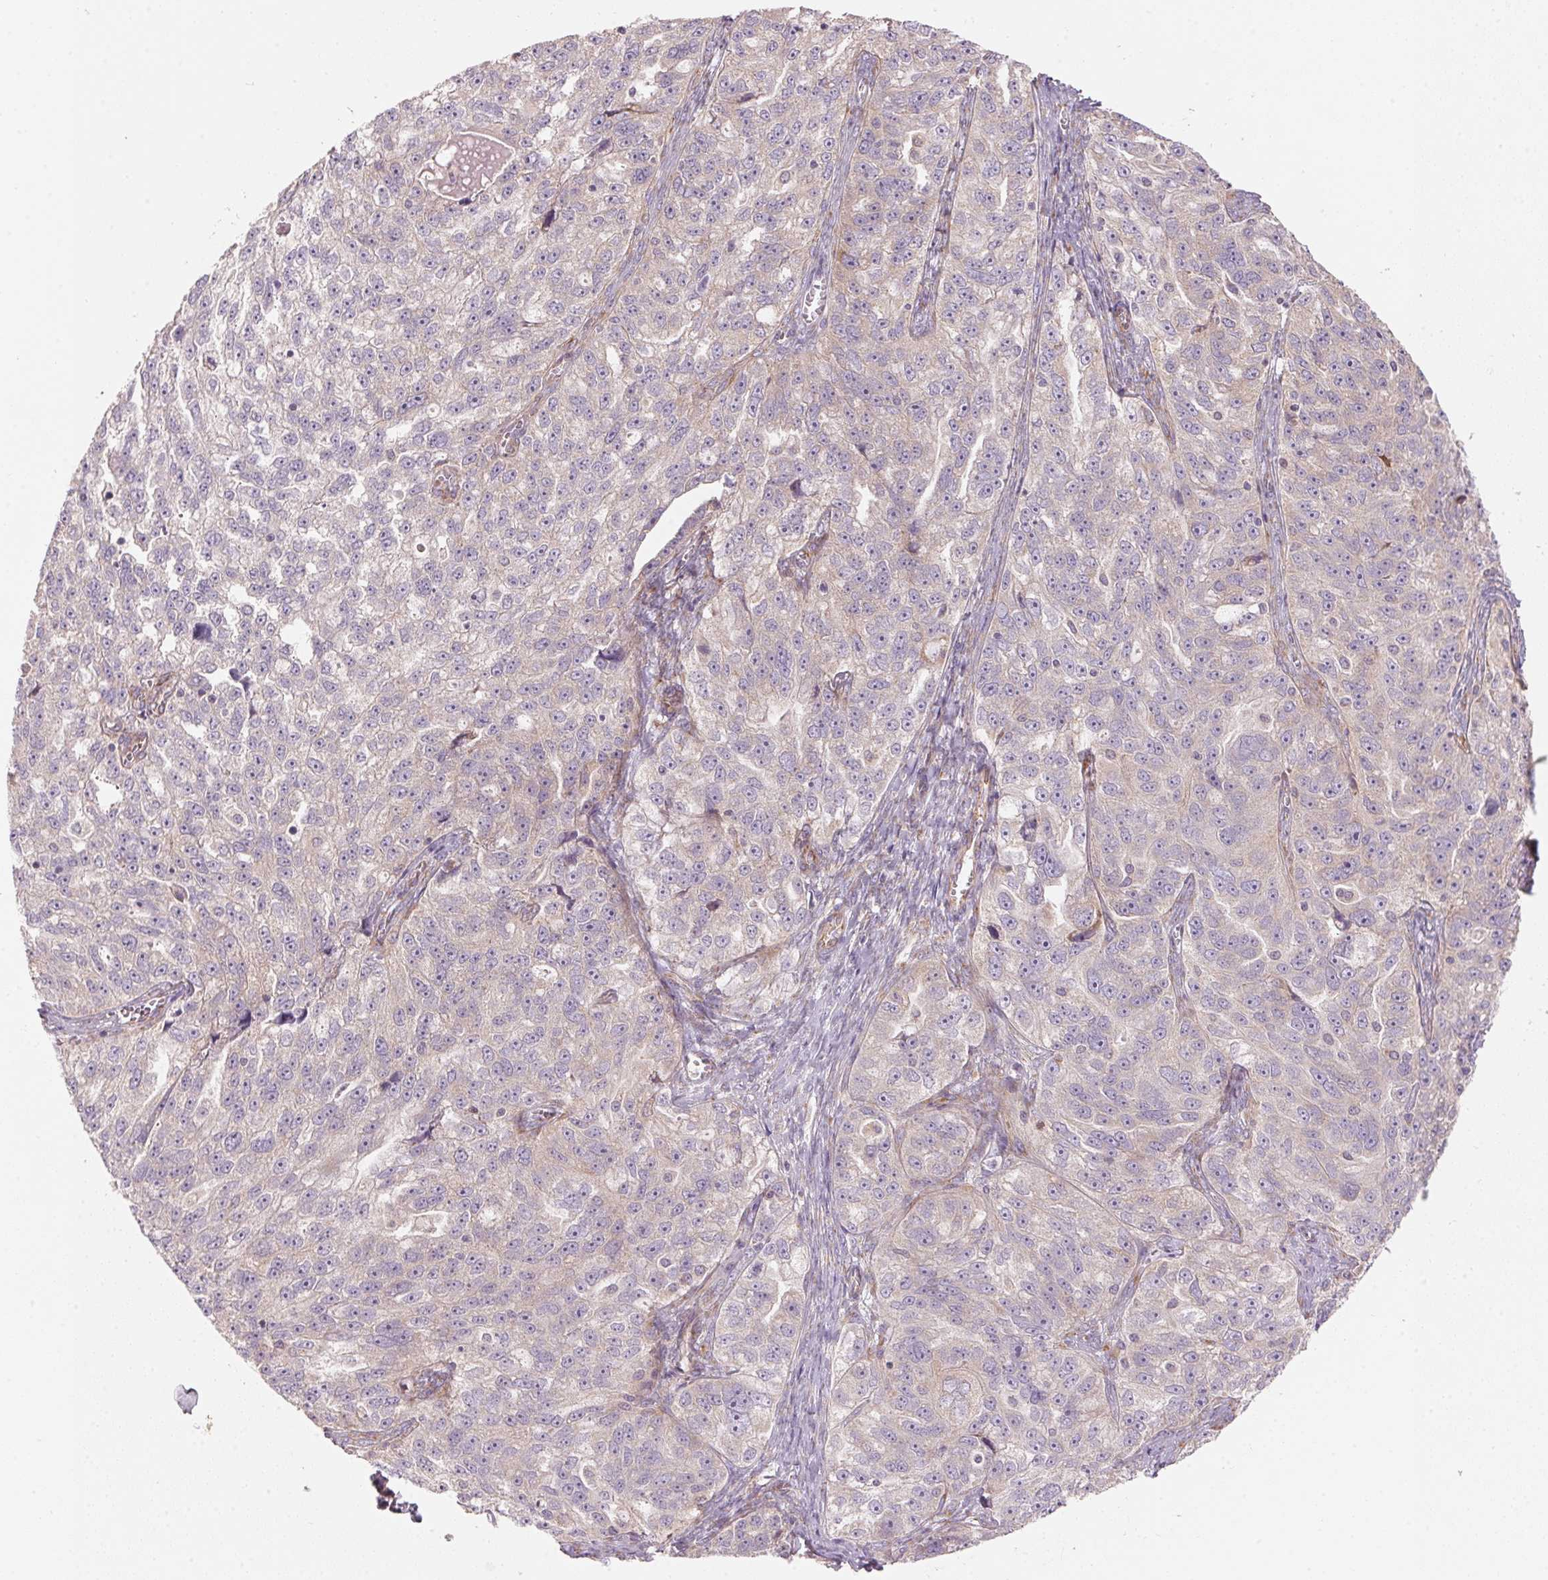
{"staining": {"intensity": "negative", "quantity": "none", "location": "none"}, "tissue": "ovarian cancer", "cell_type": "Tumor cells", "image_type": "cancer", "snomed": [{"axis": "morphology", "description": "Cystadenocarcinoma, serous, NOS"}, {"axis": "topography", "description": "Ovary"}], "caption": "This is a histopathology image of IHC staining of ovarian cancer, which shows no staining in tumor cells.", "gene": "BLOC1S2", "patient": {"sex": "female", "age": 51}}